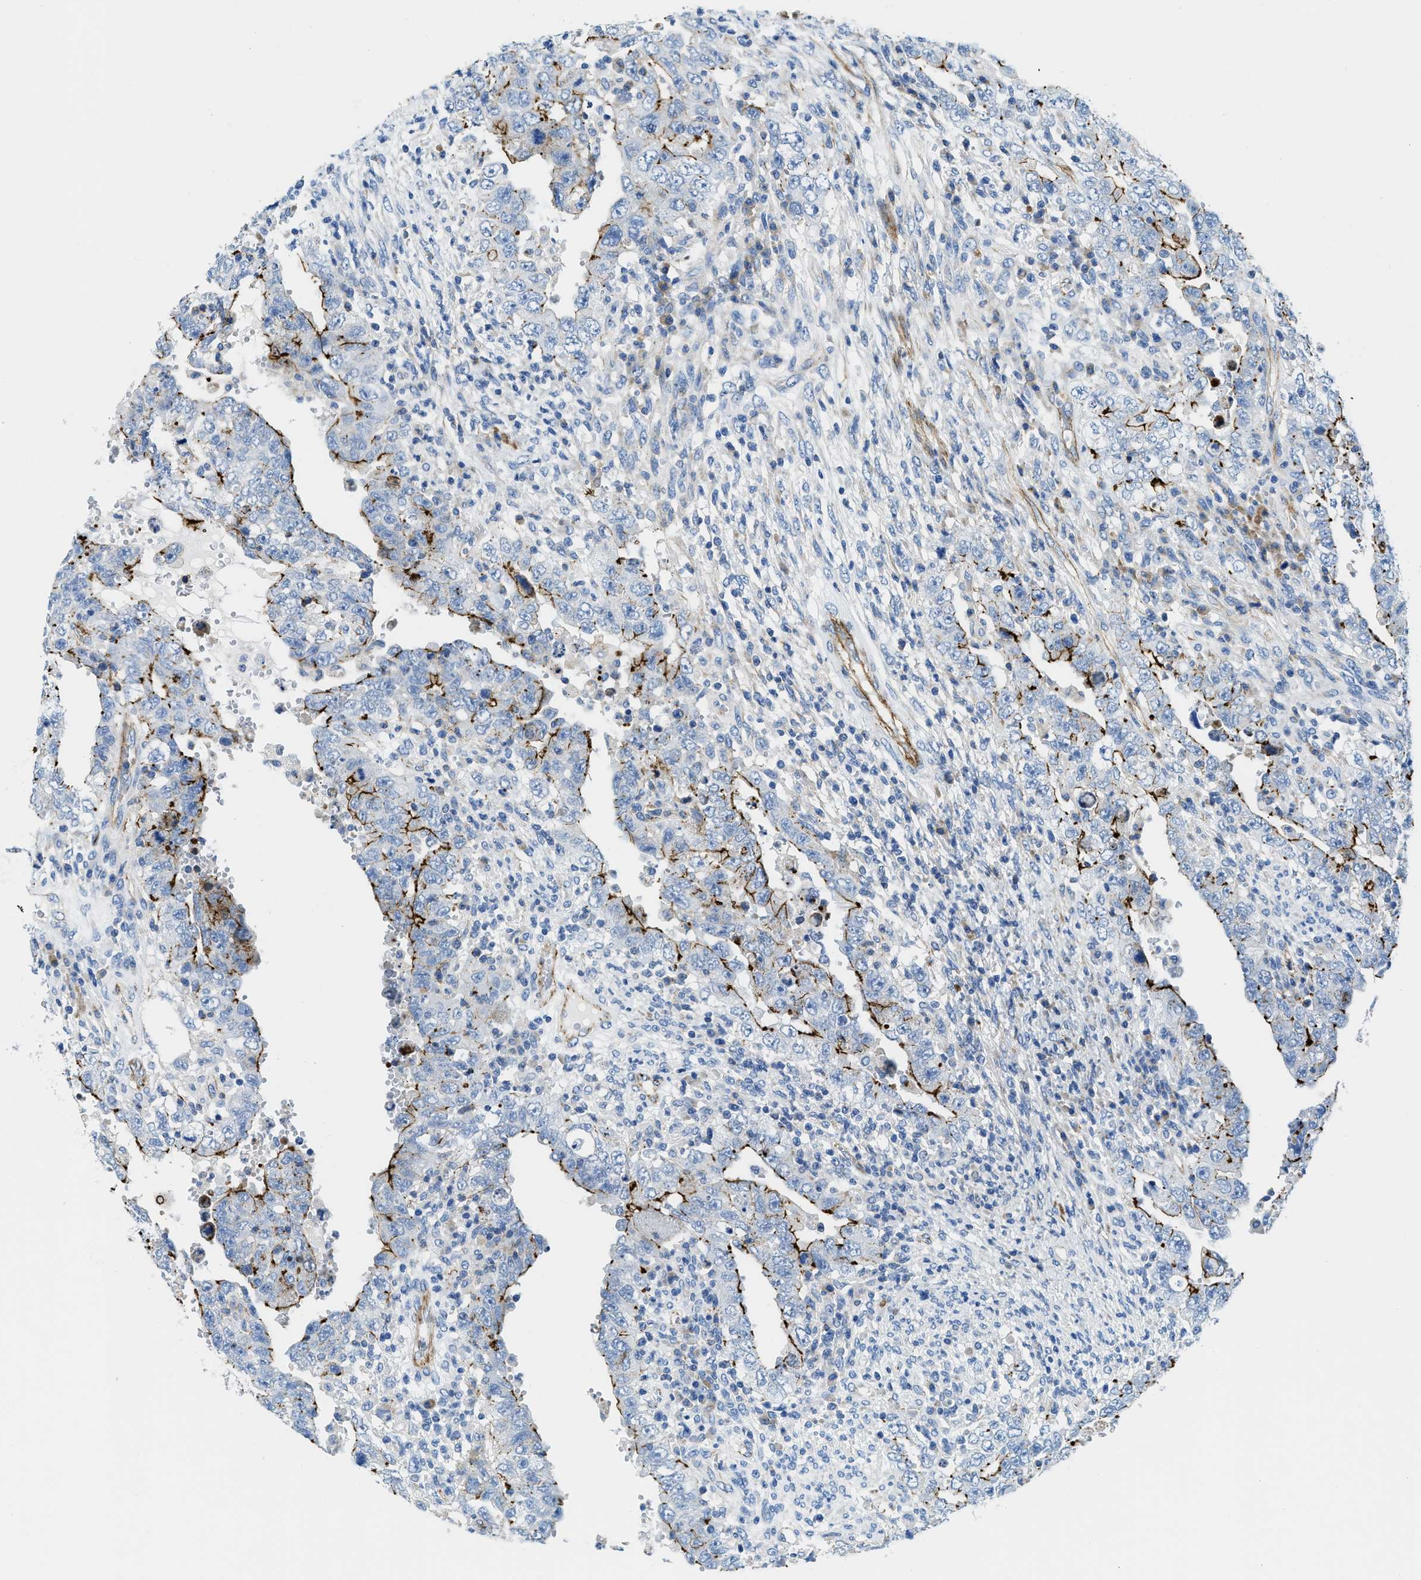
{"staining": {"intensity": "negative", "quantity": "none", "location": "none"}, "tissue": "testis cancer", "cell_type": "Tumor cells", "image_type": "cancer", "snomed": [{"axis": "morphology", "description": "Carcinoma, Embryonal, NOS"}, {"axis": "topography", "description": "Testis"}], "caption": "IHC photomicrograph of neoplastic tissue: embryonal carcinoma (testis) stained with DAB (3,3'-diaminobenzidine) shows no significant protein staining in tumor cells.", "gene": "CUTA", "patient": {"sex": "male", "age": 26}}